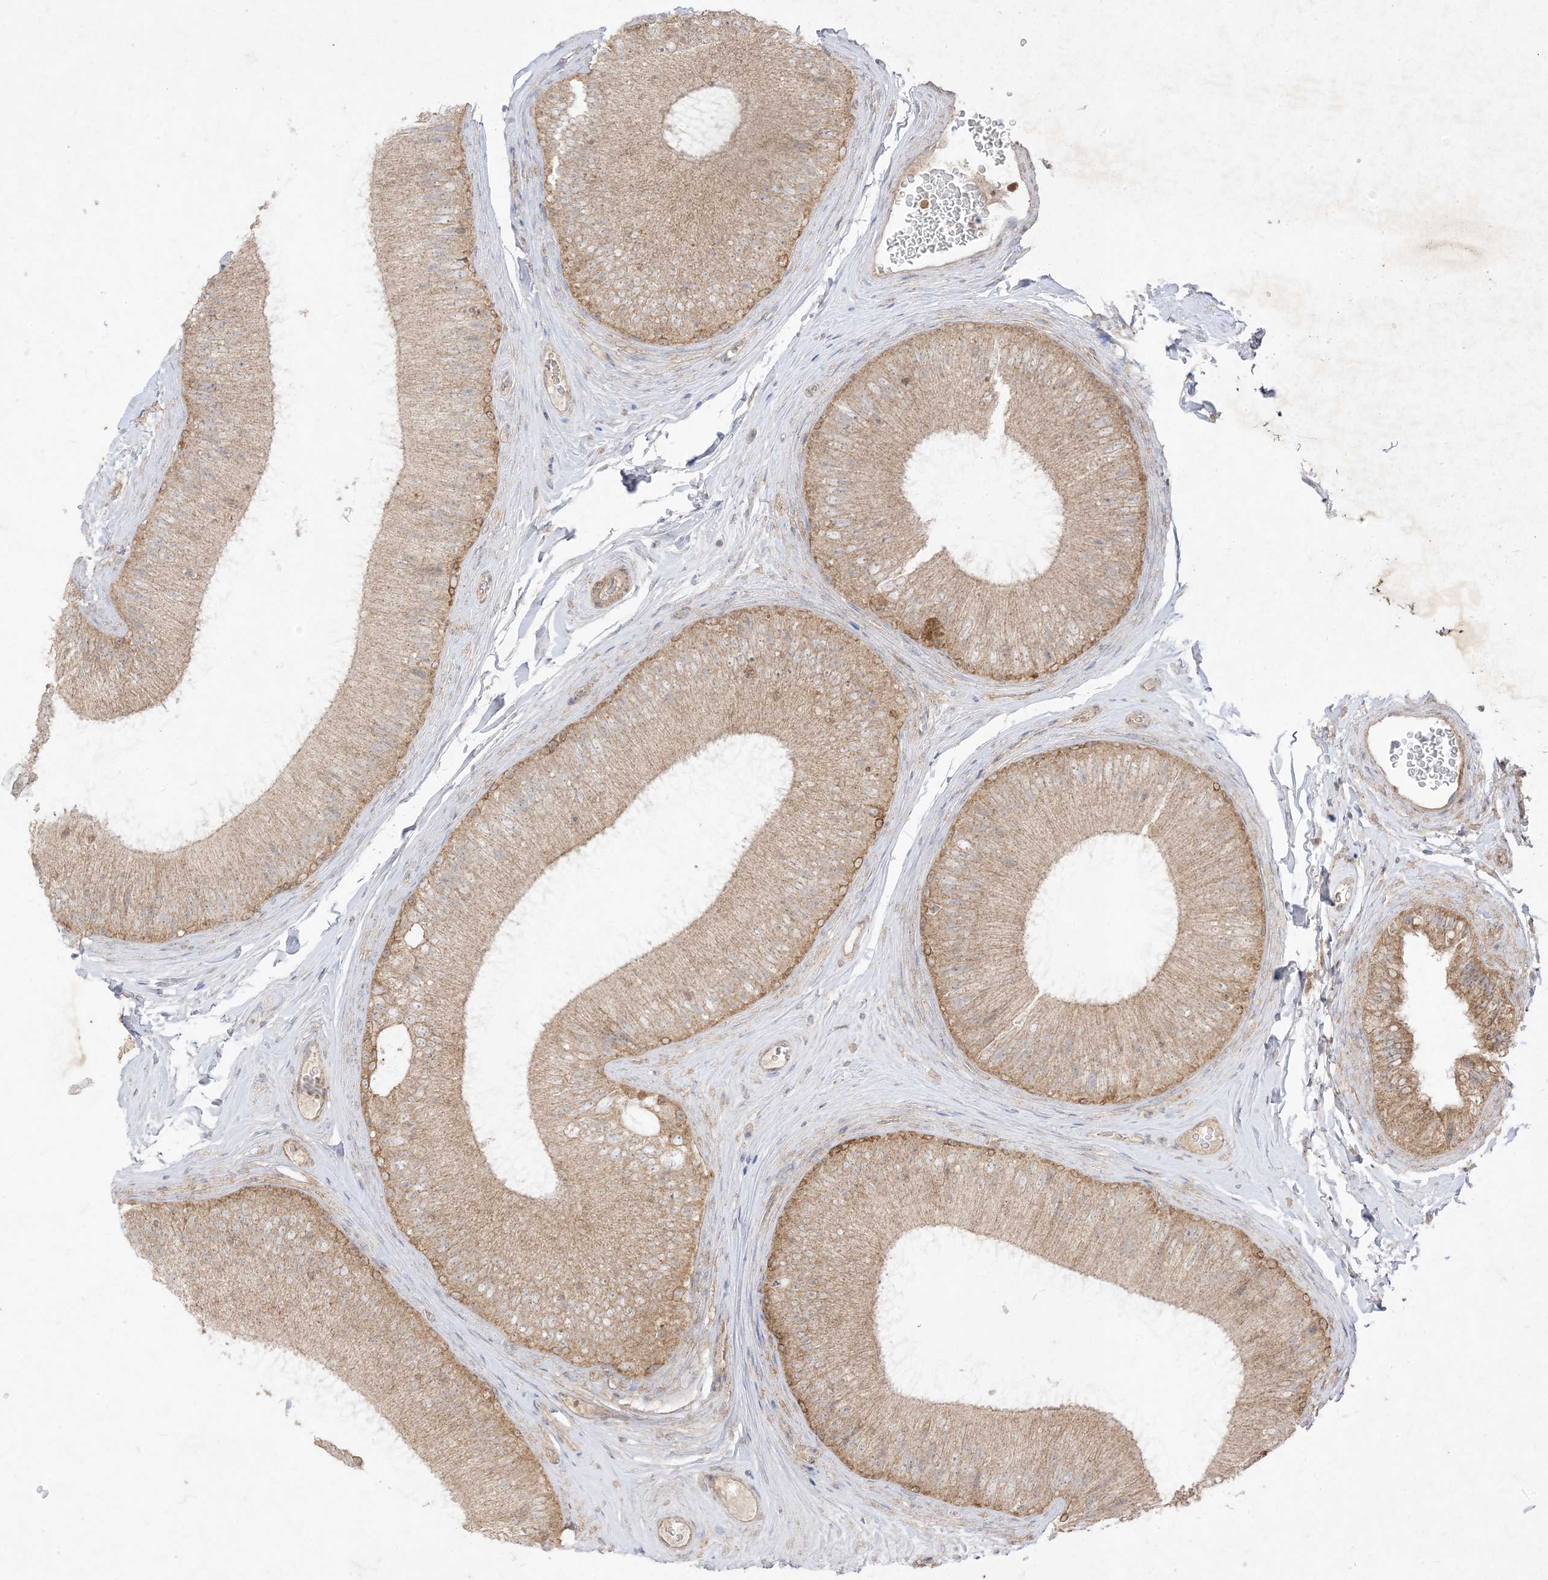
{"staining": {"intensity": "moderate", "quantity": ">75%", "location": "cytoplasmic/membranous"}, "tissue": "epididymis", "cell_type": "Glandular cells", "image_type": "normal", "snomed": [{"axis": "morphology", "description": "Normal tissue, NOS"}, {"axis": "topography", "description": "Epididymis"}], "caption": "An image showing moderate cytoplasmic/membranous expression in about >75% of glandular cells in unremarkable epididymis, as visualized by brown immunohistochemical staining.", "gene": "UBE2C", "patient": {"sex": "male", "age": 45}}